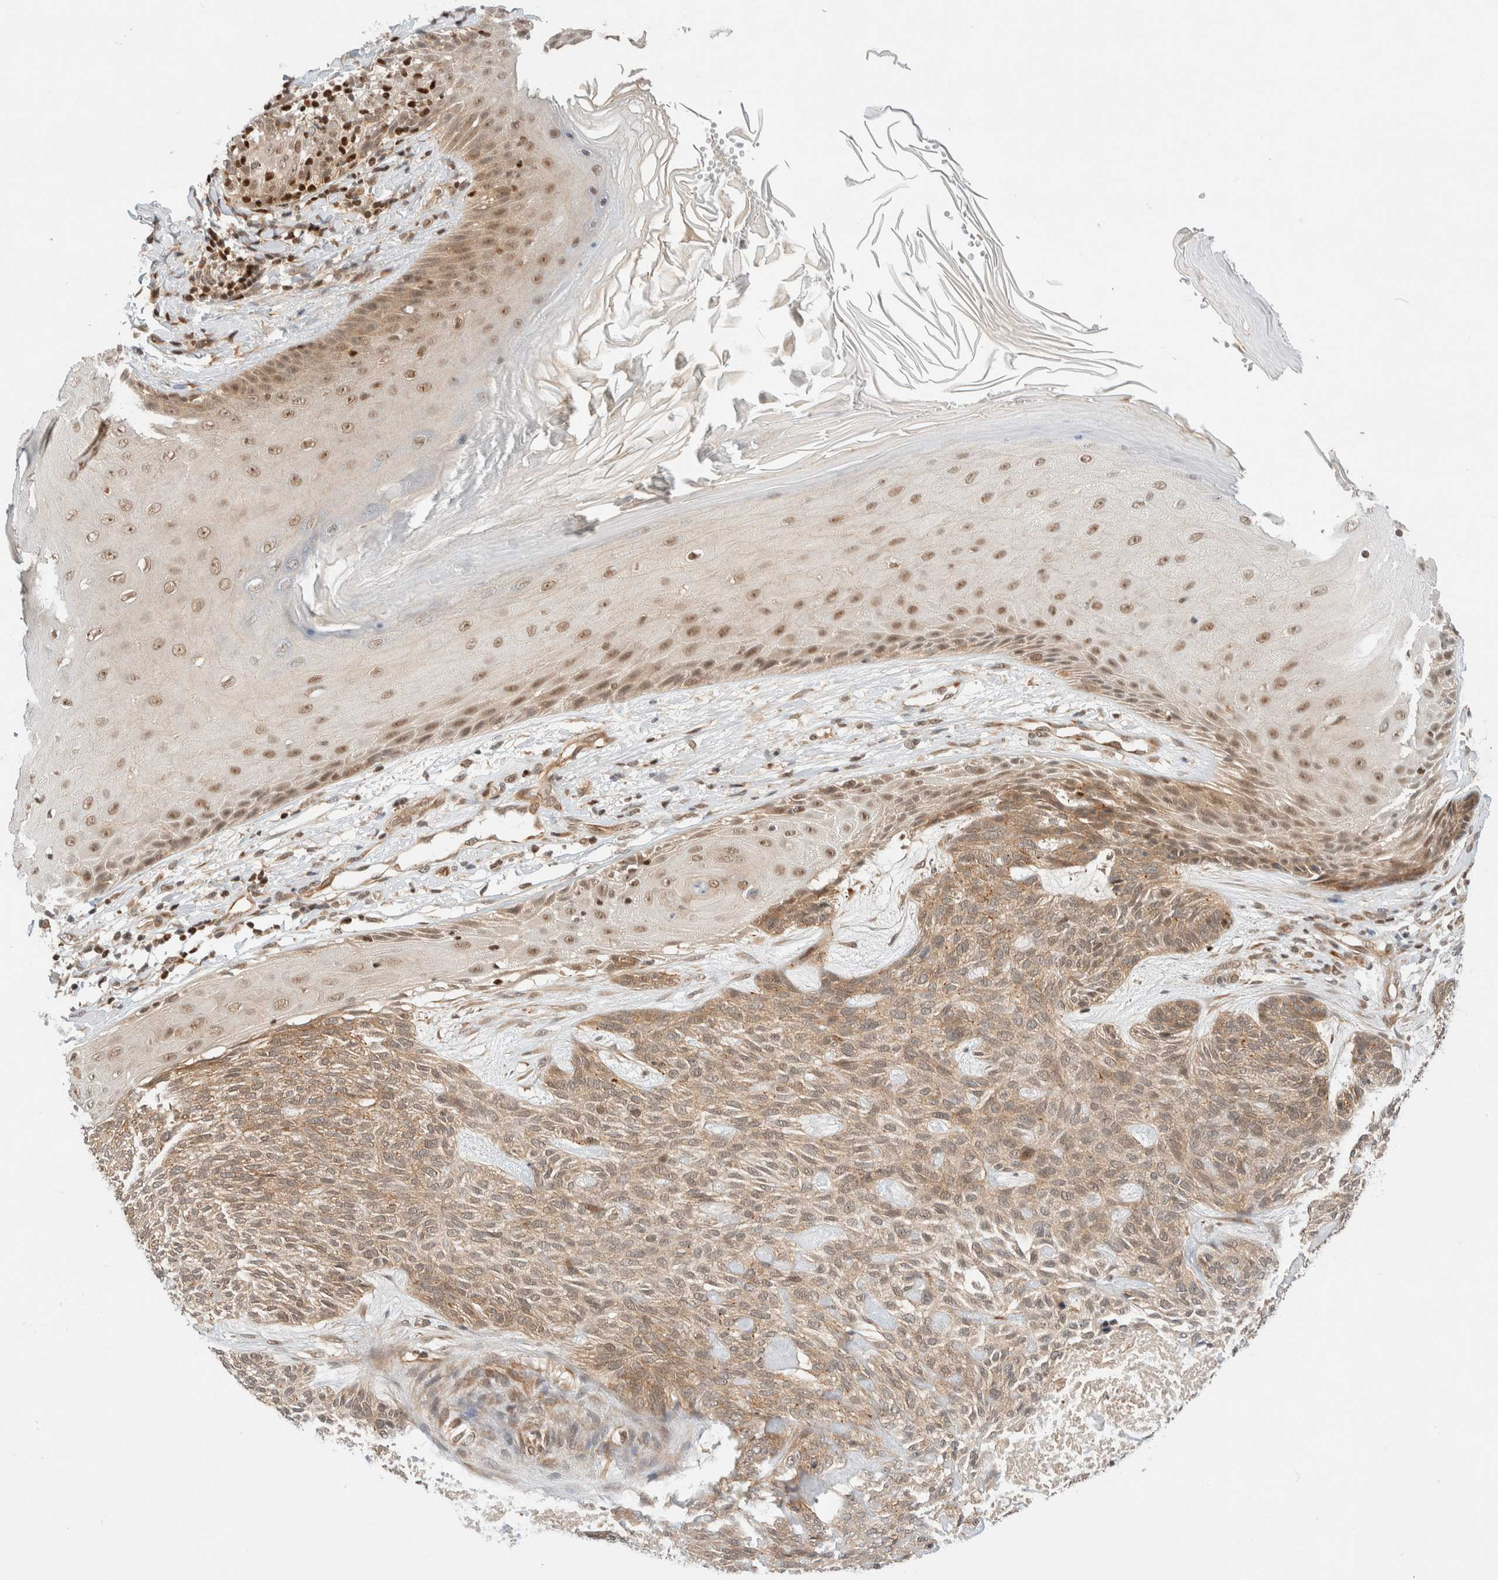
{"staining": {"intensity": "moderate", "quantity": ">75%", "location": "cytoplasmic/membranous"}, "tissue": "skin cancer", "cell_type": "Tumor cells", "image_type": "cancer", "snomed": [{"axis": "morphology", "description": "Basal cell carcinoma"}, {"axis": "topography", "description": "Skin"}], "caption": "There is medium levels of moderate cytoplasmic/membranous staining in tumor cells of skin cancer (basal cell carcinoma), as demonstrated by immunohistochemical staining (brown color).", "gene": "C8orf76", "patient": {"sex": "male", "age": 55}}